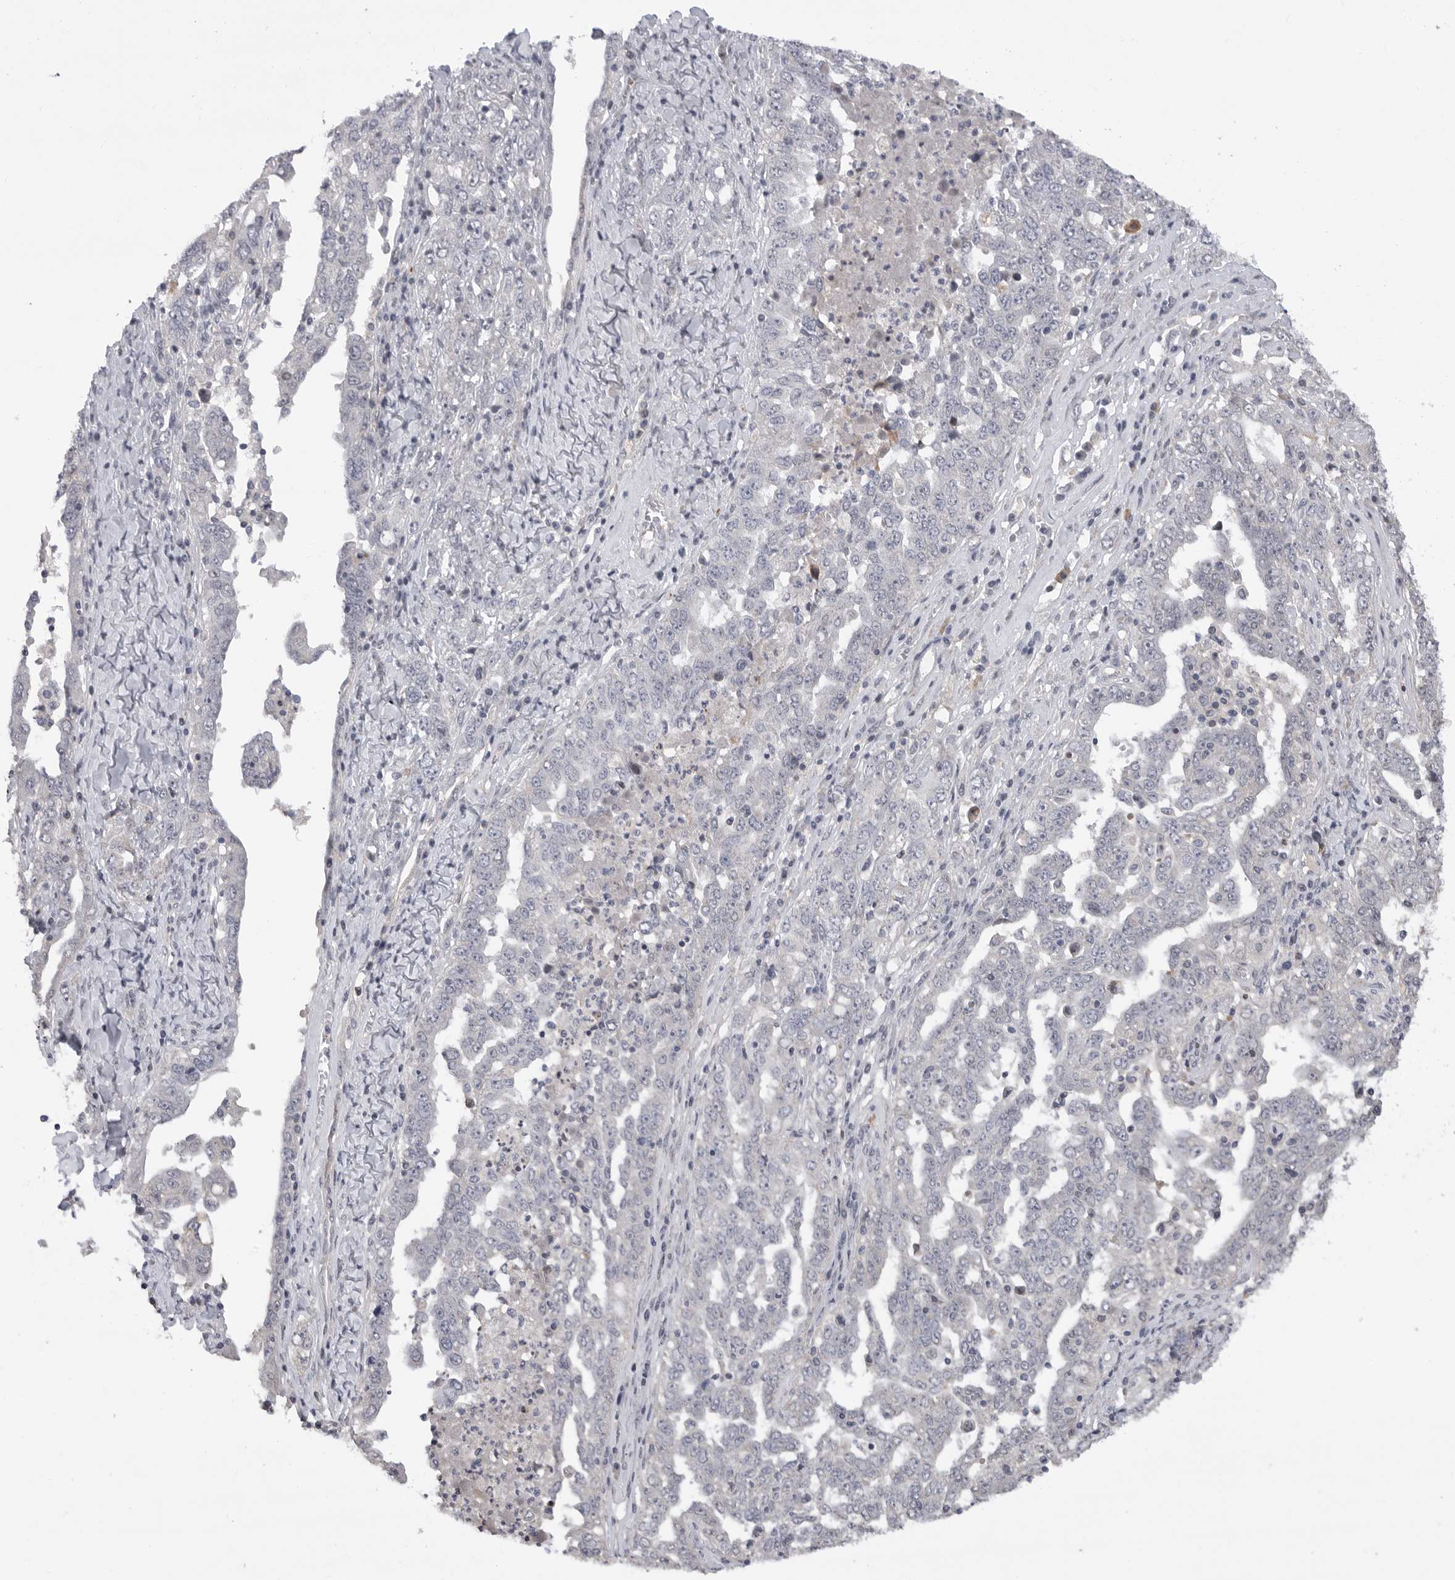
{"staining": {"intensity": "negative", "quantity": "none", "location": "none"}, "tissue": "ovarian cancer", "cell_type": "Tumor cells", "image_type": "cancer", "snomed": [{"axis": "morphology", "description": "Carcinoma, endometroid"}, {"axis": "topography", "description": "Ovary"}], "caption": "Protein analysis of endometroid carcinoma (ovarian) reveals no significant staining in tumor cells.", "gene": "FBXO43", "patient": {"sex": "female", "age": 62}}